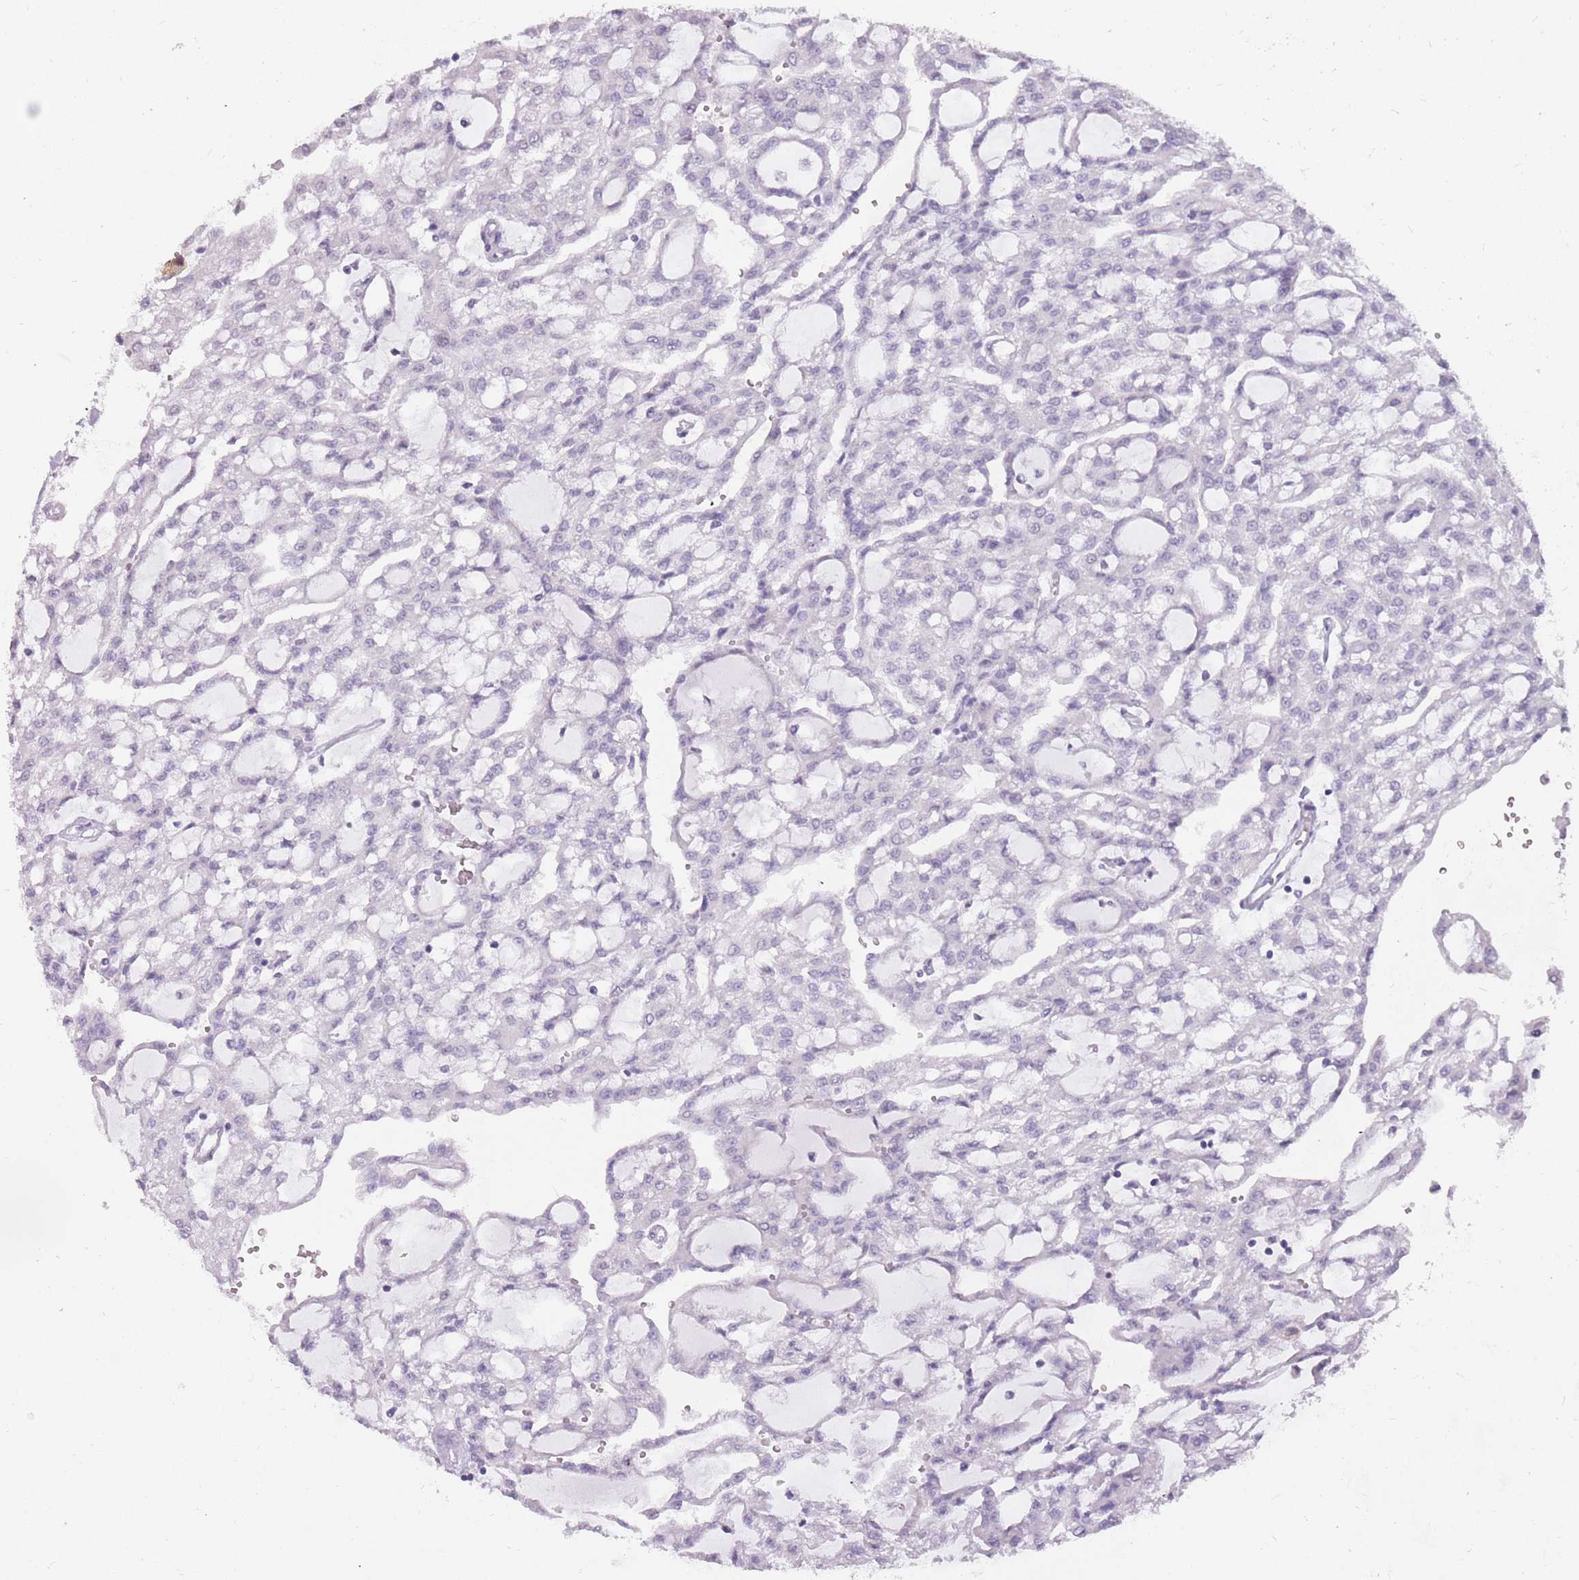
{"staining": {"intensity": "negative", "quantity": "none", "location": "none"}, "tissue": "renal cancer", "cell_type": "Tumor cells", "image_type": "cancer", "snomed": [{"axis": "morphology", "description": "Adenocarcinoma, NOS"}, {"axis": "topography", "description": "Kidney"}], "caption": "Immunohistochemistry of human renal cancer reveals no staining in tumor cells. (DAB IHC with hematoxylin counter stain).", "gene": "DDX4", "patient": {"sex": "male", "age": 63}}